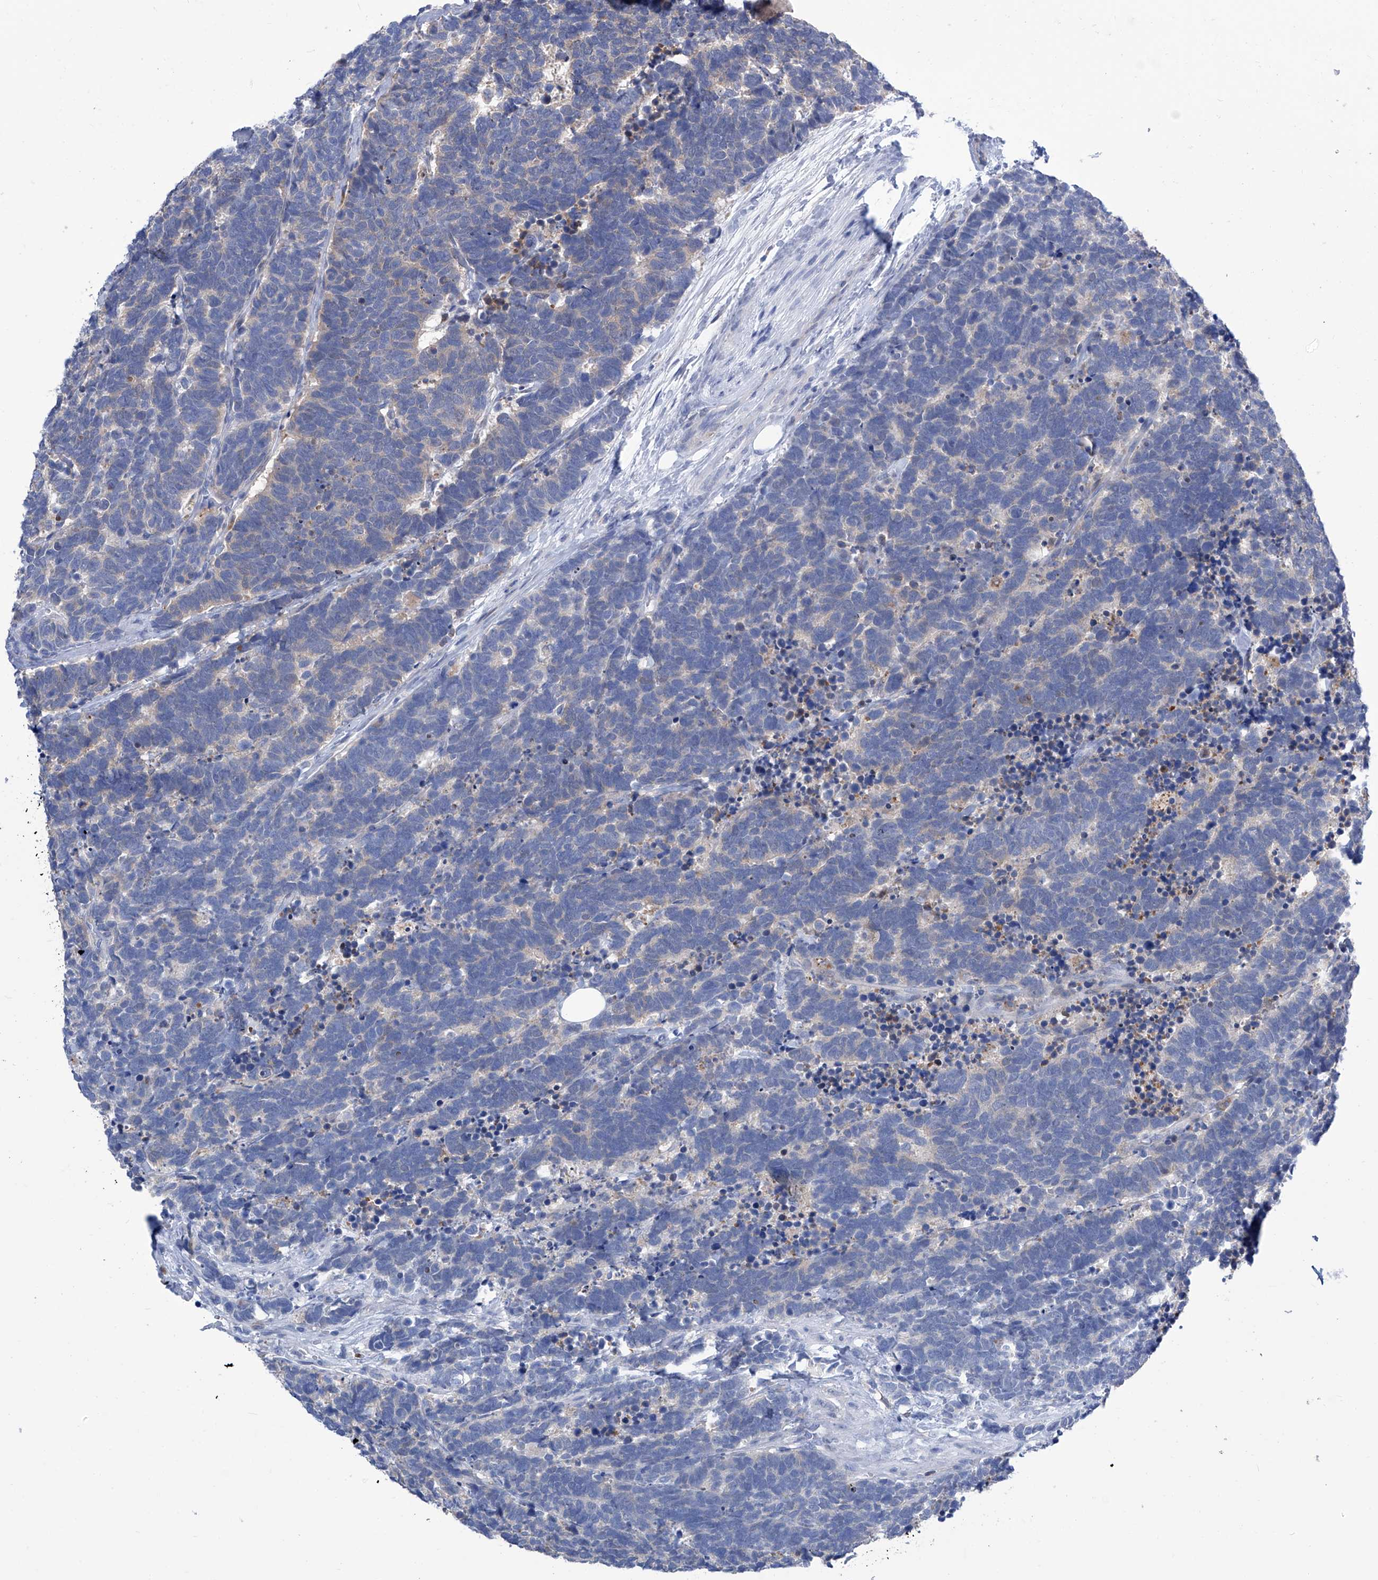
{"staining": {"intensity": "negative", "quantity": "none", "location": "none"}, "tissue": "carcinoid", "cell_type": "Tumor cells", "image_type": "cancer", "snomed": [{"axis": "morphology", "description": "Carcinoma, NOS"}, {"axis": "morphology", "description": "Carcinoid, malignant, NOS"}, {"axis": "topography", "description": "Urinary bladder"}], "caption": "This image is of carcinoid (malignant) stained with immunohistochemistry (IHC) to label a protein in brown with the nuclei are counter-stained blue. There is no expression in tumor cells.", "gene": "IMPA2", "patient": {"sex": "male", "age": 57}}